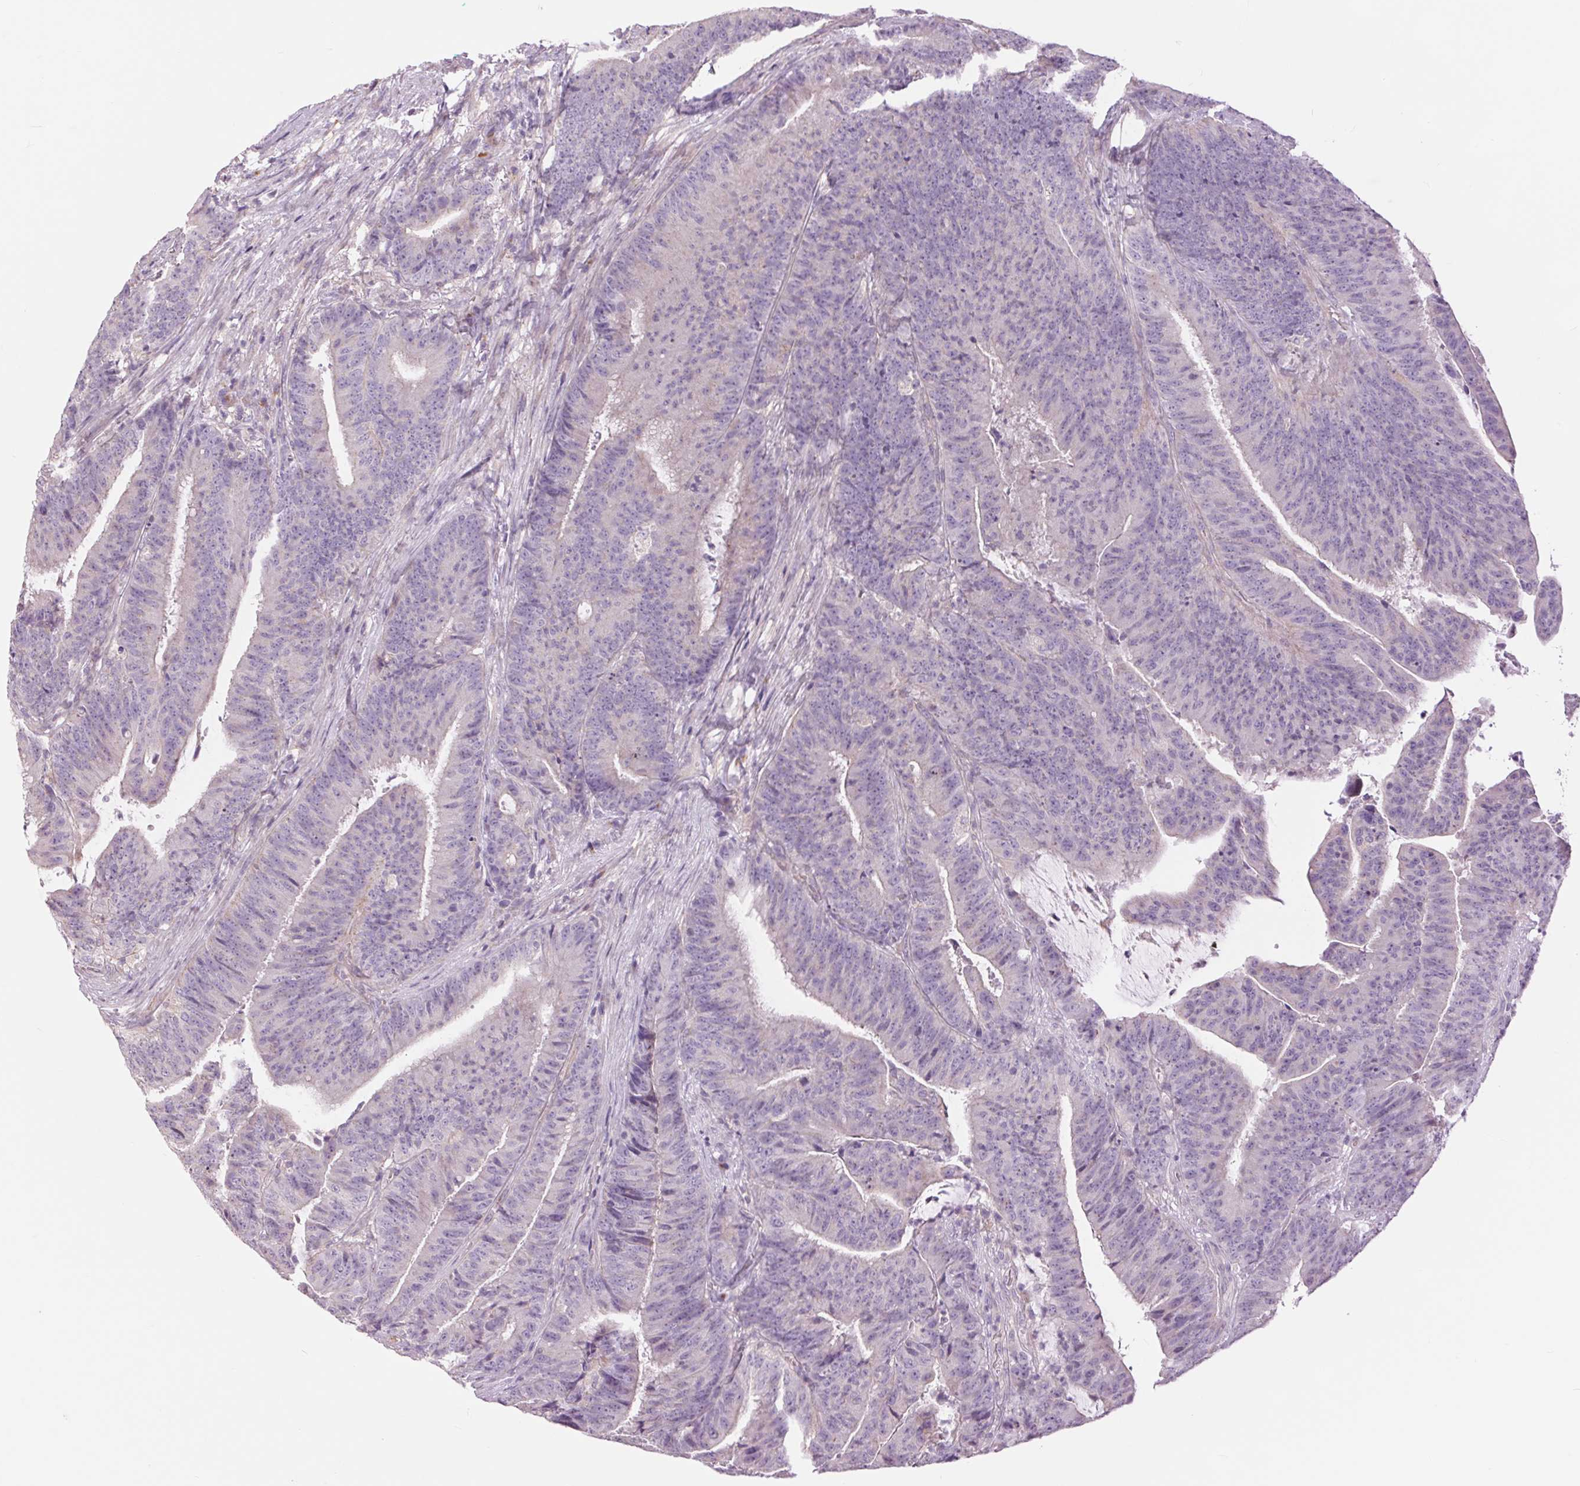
{"staining": {"intensity": "negative", "quantity": "none", "location": "none"}, "tissue": "colorectal cancer", "cell_type": "Tumor cells", "image_type": "cancer", "snomed": [{"axis": "morphology", "description": "Adenocarcinoma, NOS"}, {"axis": "topography", "description": "Colon"}], "caption": "This is a histopathology image of immunohistochemistry (IHC) staining of colorectal cancer (adenocarcinoma), which shows no expression in tumor cells. (IHC, brightfield microscopy, high magnification).", "gene": "CTNNA3", "patient": {"sex": "female", "age": 78}}